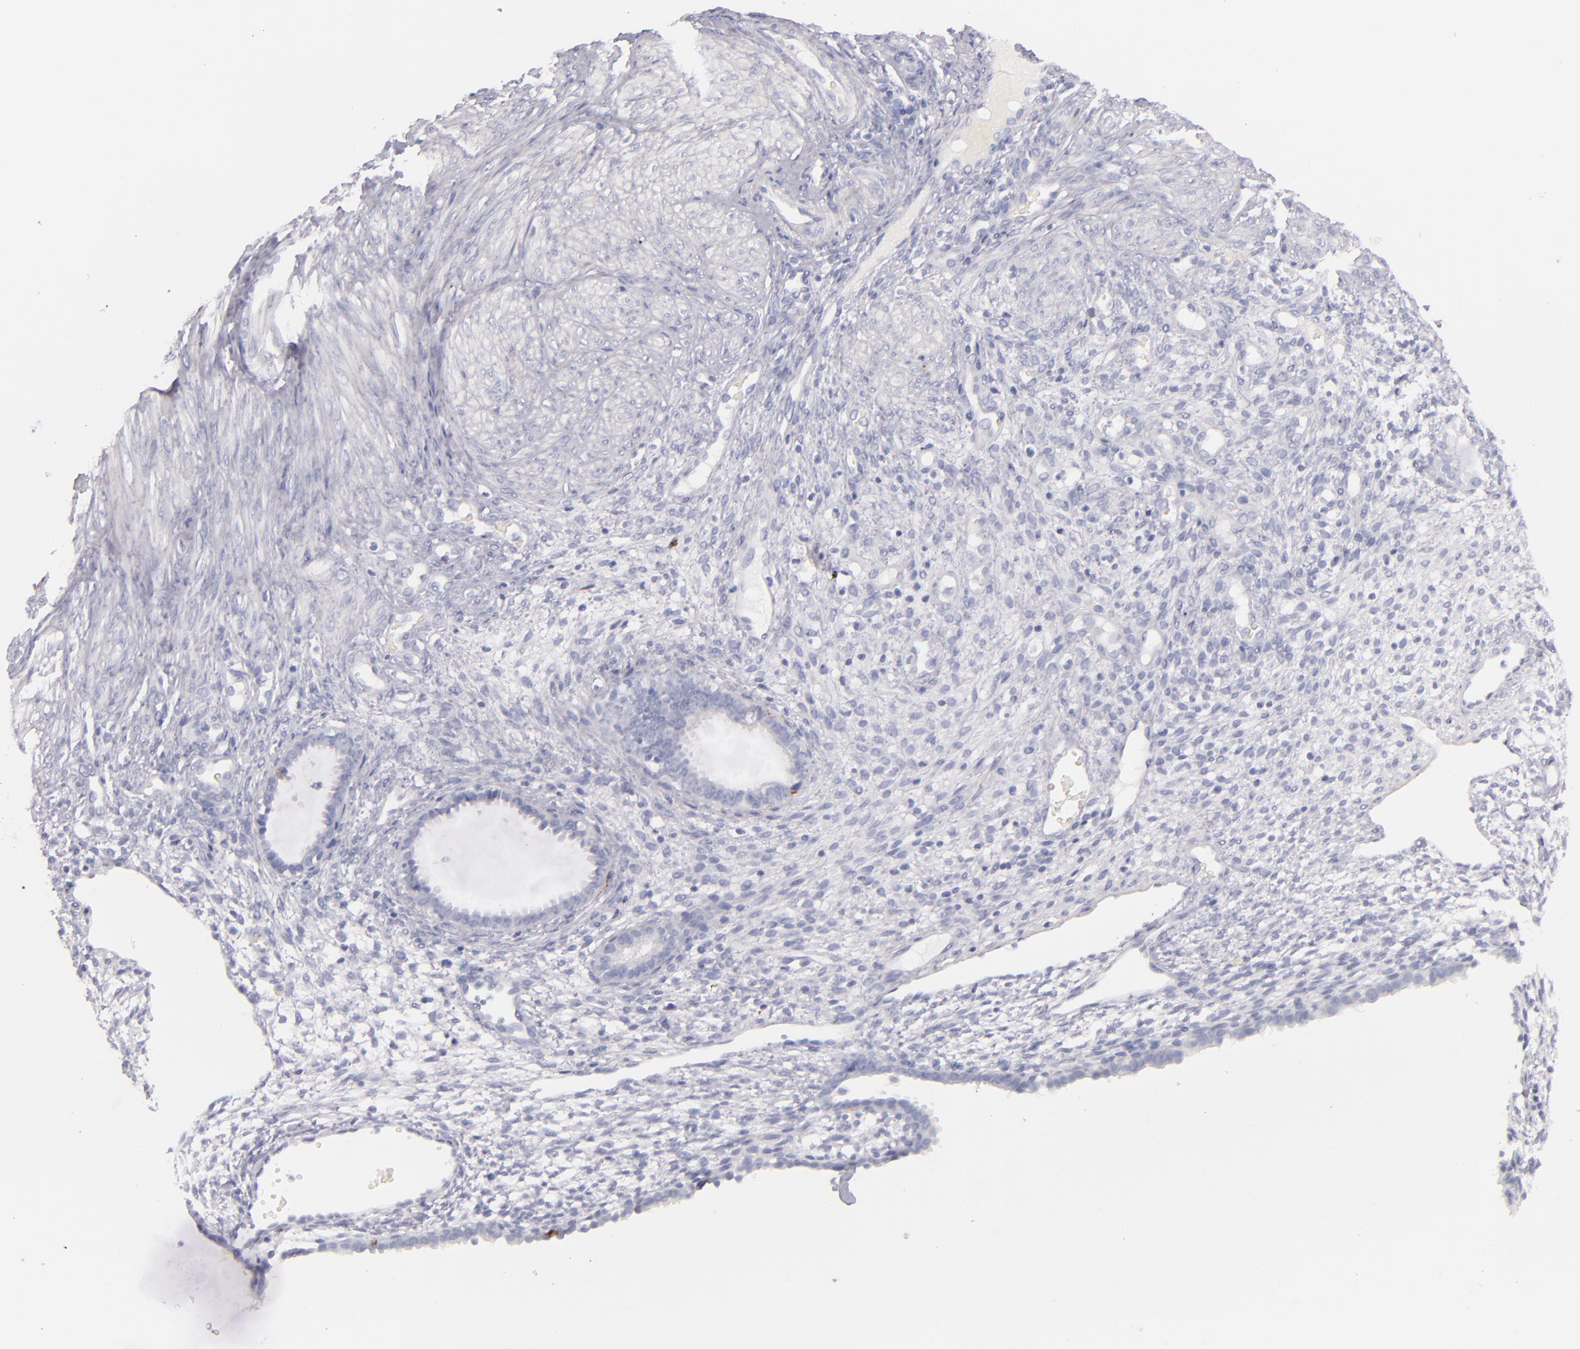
{"staining": {"intensity": "negative", "quantity": "none", "location": "none"}, "tissue": "endometrium", "cell_type": "Cells in endometrial stroma", "image_type": "normal", "snomed": [{"axis": "morphology", "description": "Normal tissue, NOS"}, {"axis": "topography", "description": "Endometrium"}], "caption": "Immunohistochemistry micrograph of benign human endometrium stained for a protein (brown), which displays no staining in cells in endometrial stroma.", "gene": "CD207", "patient": {"sex": "female", "age": 72}}